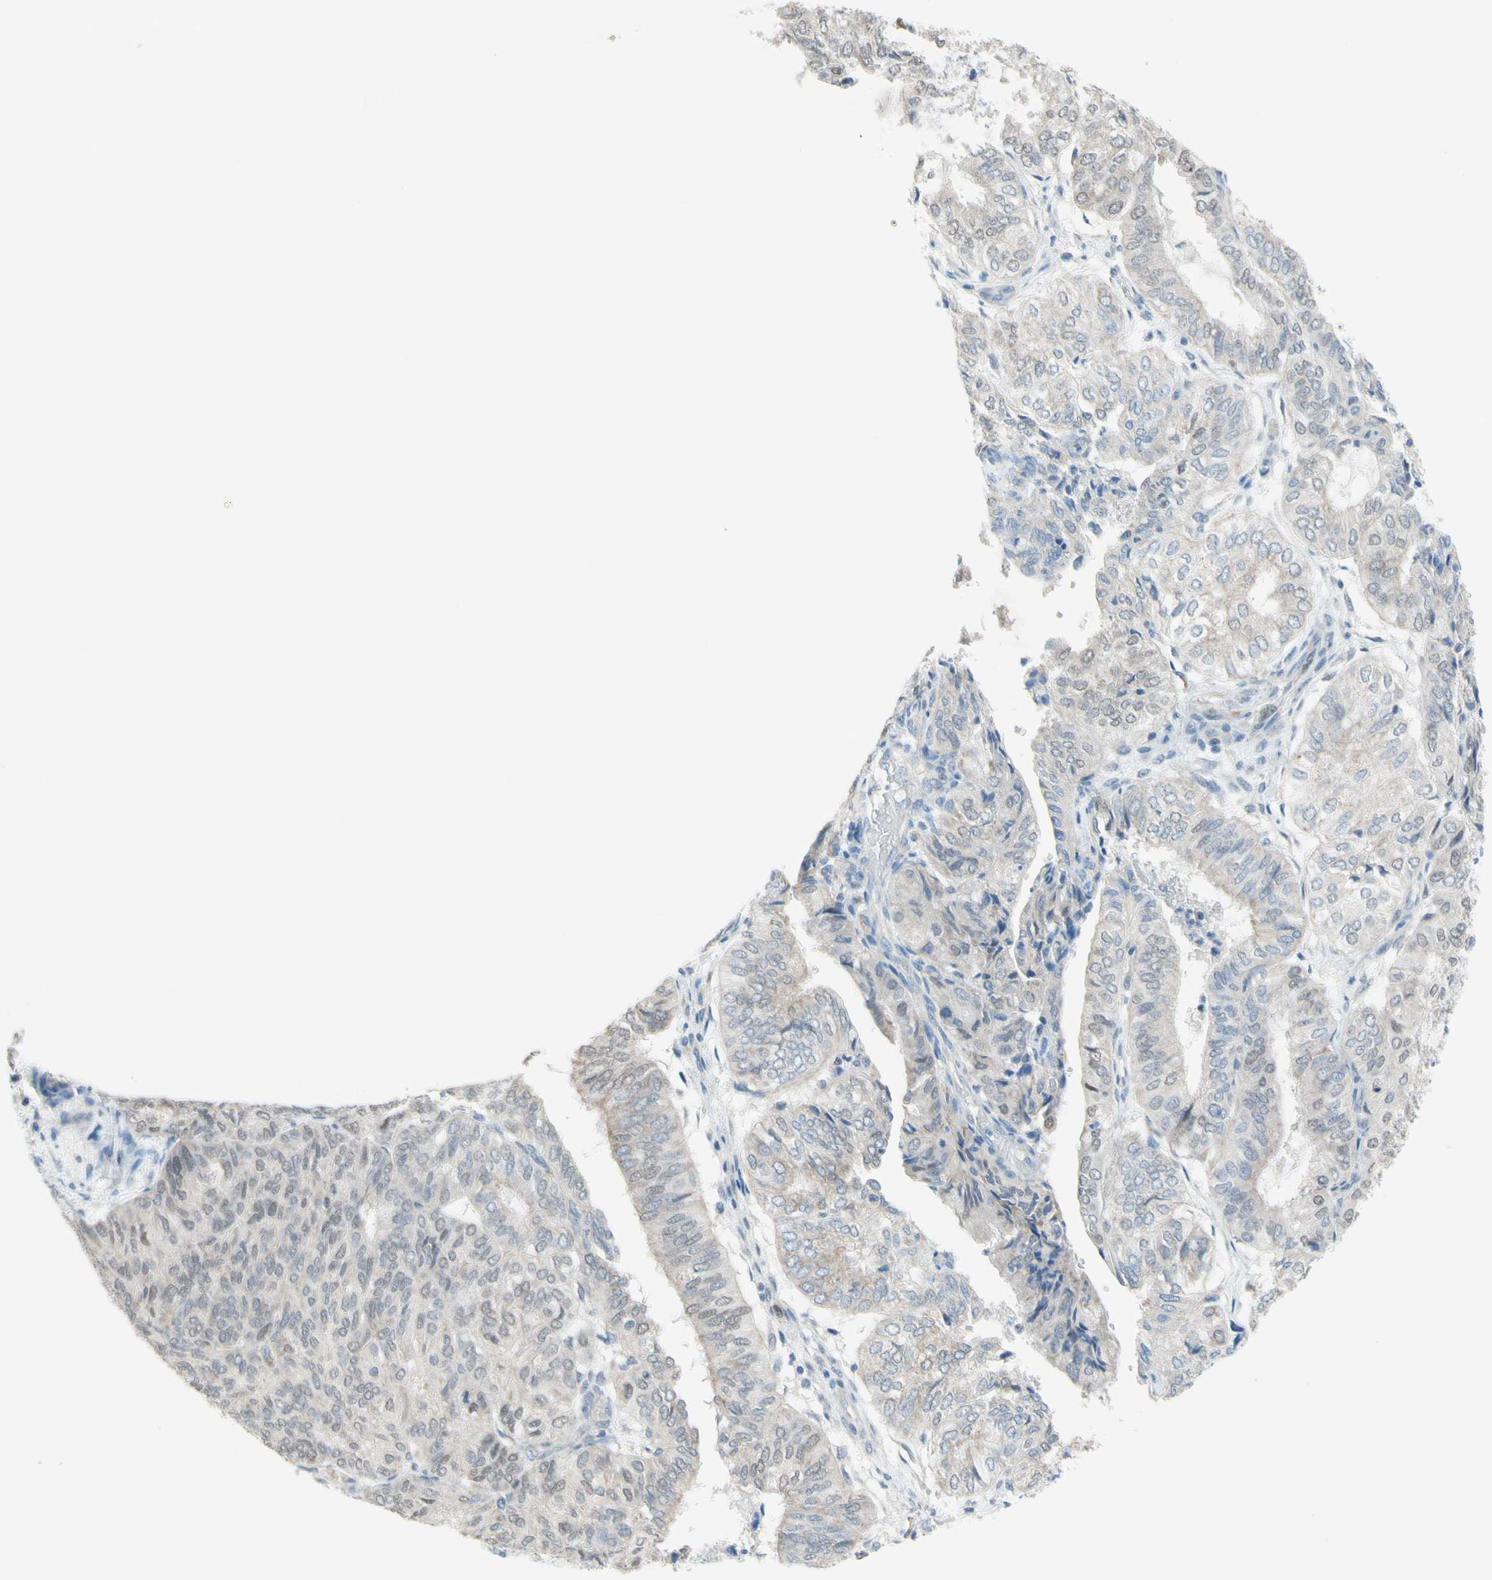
{"staining": {"intensity": "weak", "quantity": ">75%", "location": "cytoplasmic/membranous"}, "tissue": "endometrial cancer", "cell_type": "Tumor cells", "image_type": "cancer", "snomed": [{"axis": "morphology", "description": "Adenocarcinoma, NOS"}, {"axis": "topography", "description": "Uterus"}], "caption": "Weak cytoplasmic/membranous expression for a protein is appreciated in approximately >75% of tumor cells of endometrial cancer (adenocarcinoma) using IHC.", "gene": "MFF", "patient": {"sex": "female", "age": 60}}